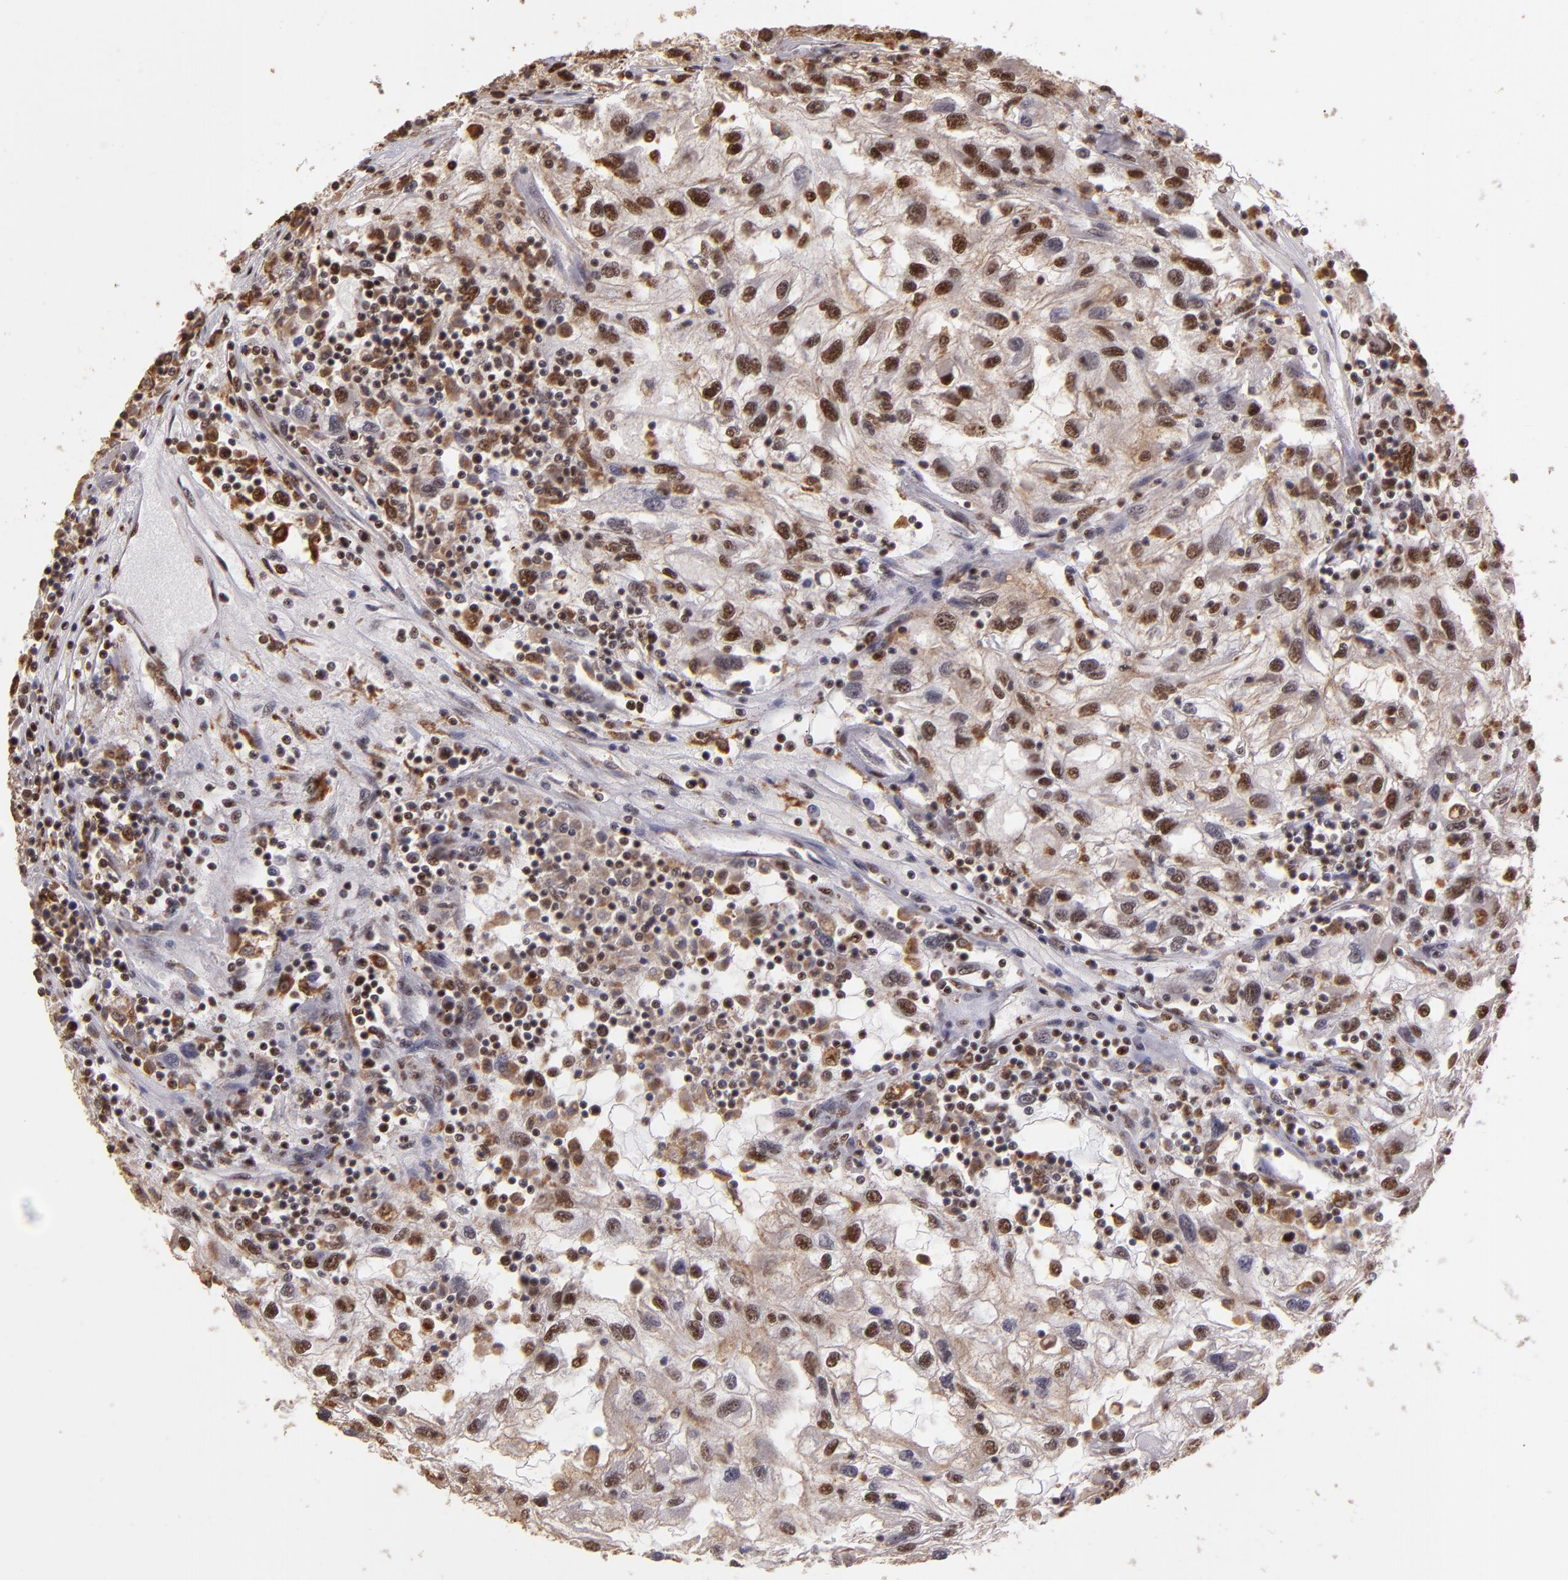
{"staining": {"intensity": "moderate", "quantity": ">75%", "location": "cytoplasmic/membranous,nuclear"}, "tissue": "renal cancer", "cell_type": "Tumor cells", "image_type": "cancer", "snomed": [{"axis": "morphology", "description": "Normal tissue, NOS"}, {"axis": "morphology", "description": "Adenocarcinoma, NOS"}, {"axis": "topography", "description": "Kidney"}], "caption": "The photomicrograph demonstrates staining of renal cancer (adenocarcinoma), revealing moderate cytoplasmic/membranous and nuclear protein expression (brown color) within tumor cells.", "gene": "SP1", "patient": {"sex": "male", "age": 71}}